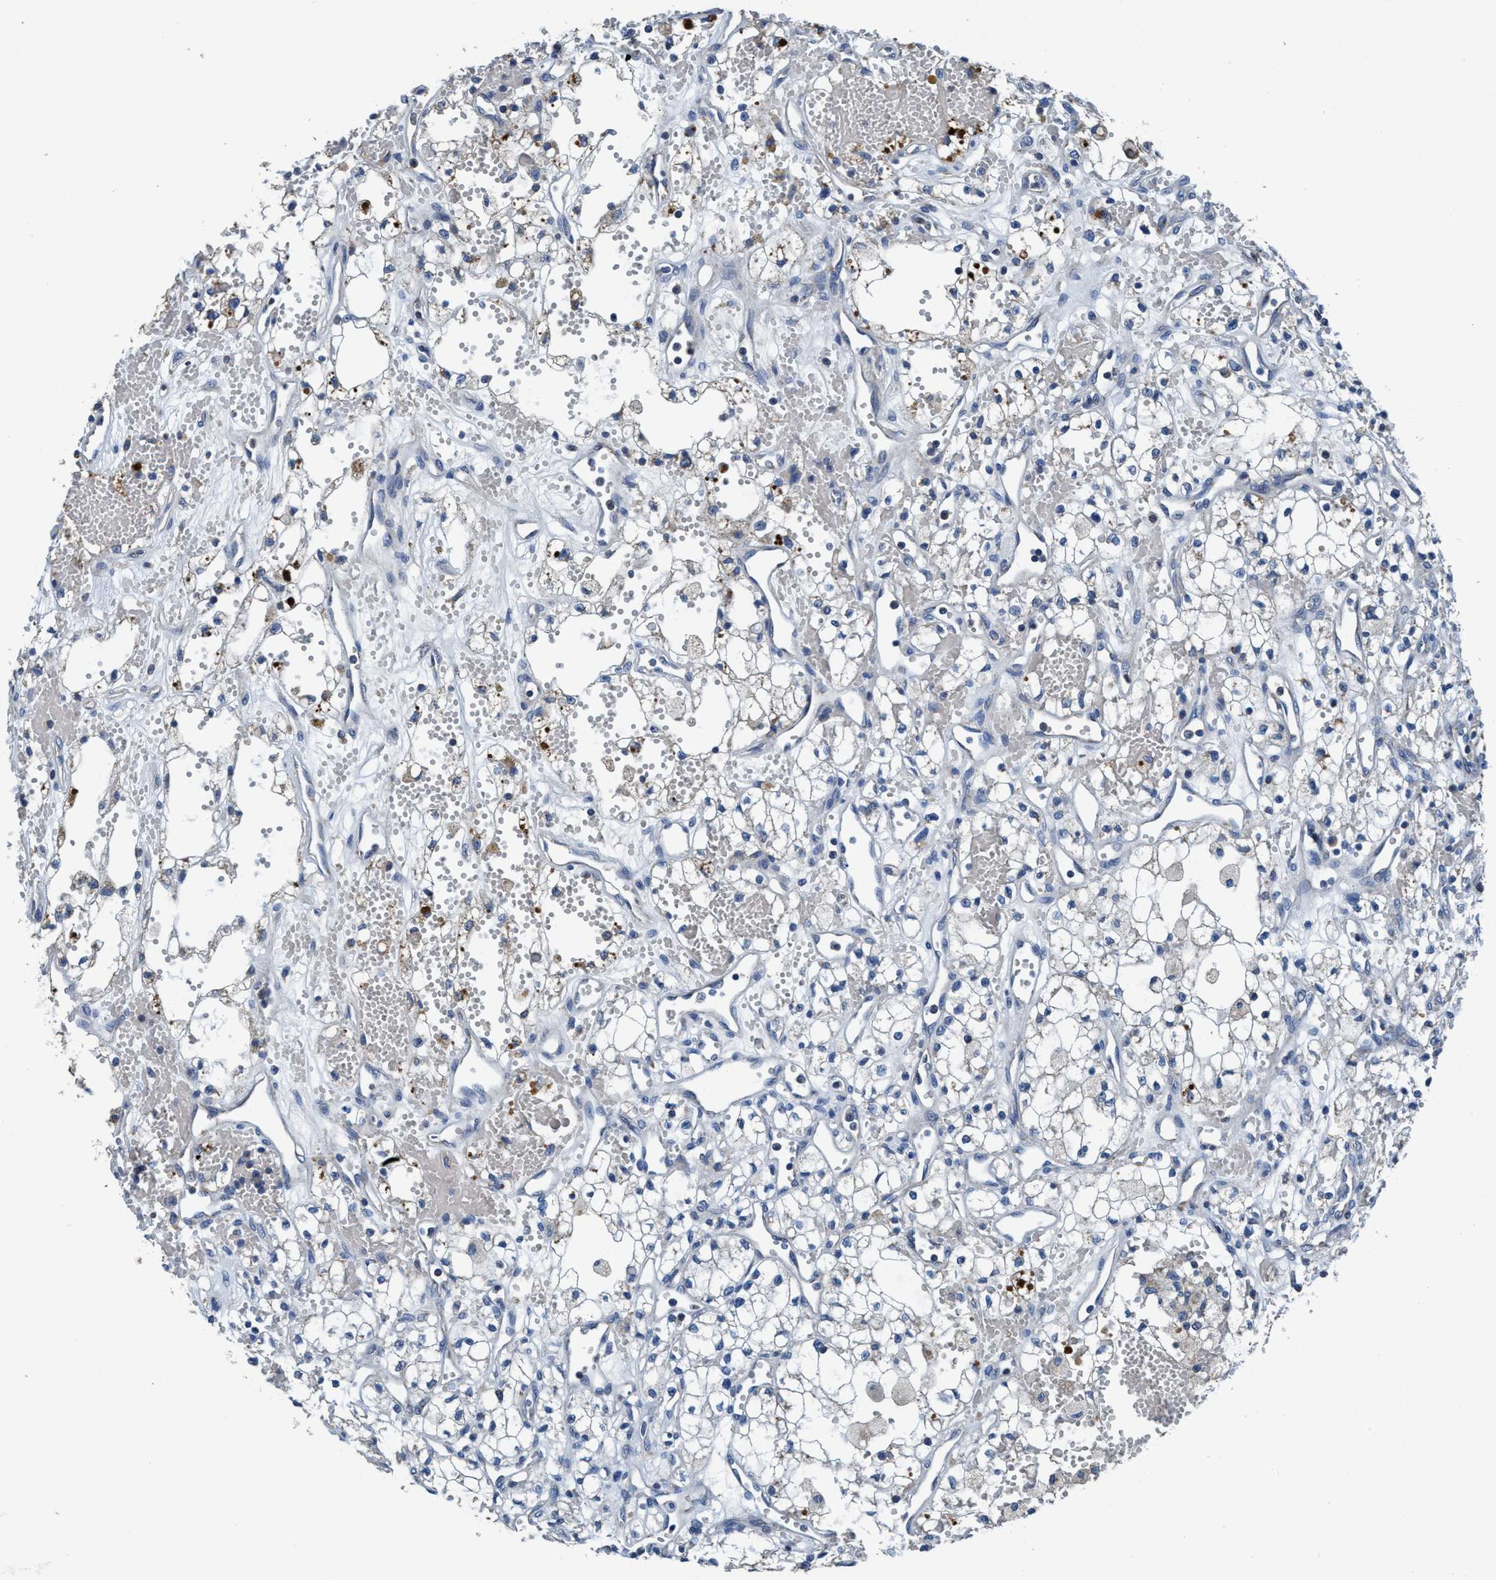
{"staining": {"intensity": "negative", "quantity": "none", "location": "none"}, "tissue": "renal cancer", "cell_type": "Tumor cells", "image_type": "cancer", "snomed": [{"axis": "morphology", "description": "Adenocarcinoma, NOS"}, {"axis": "topography", "description": "Kidney"}], "caption": "Immunohistochemistry histopathology image of neoplastic tissue: human adenocarcinoma (renal) stained with DAB (3,3'-diaminobenzidine) demonstrates no significant protein positivity in tumor cells.", "gene": "ANKFN1", "patient": {"sex": "male", "age": 59}}